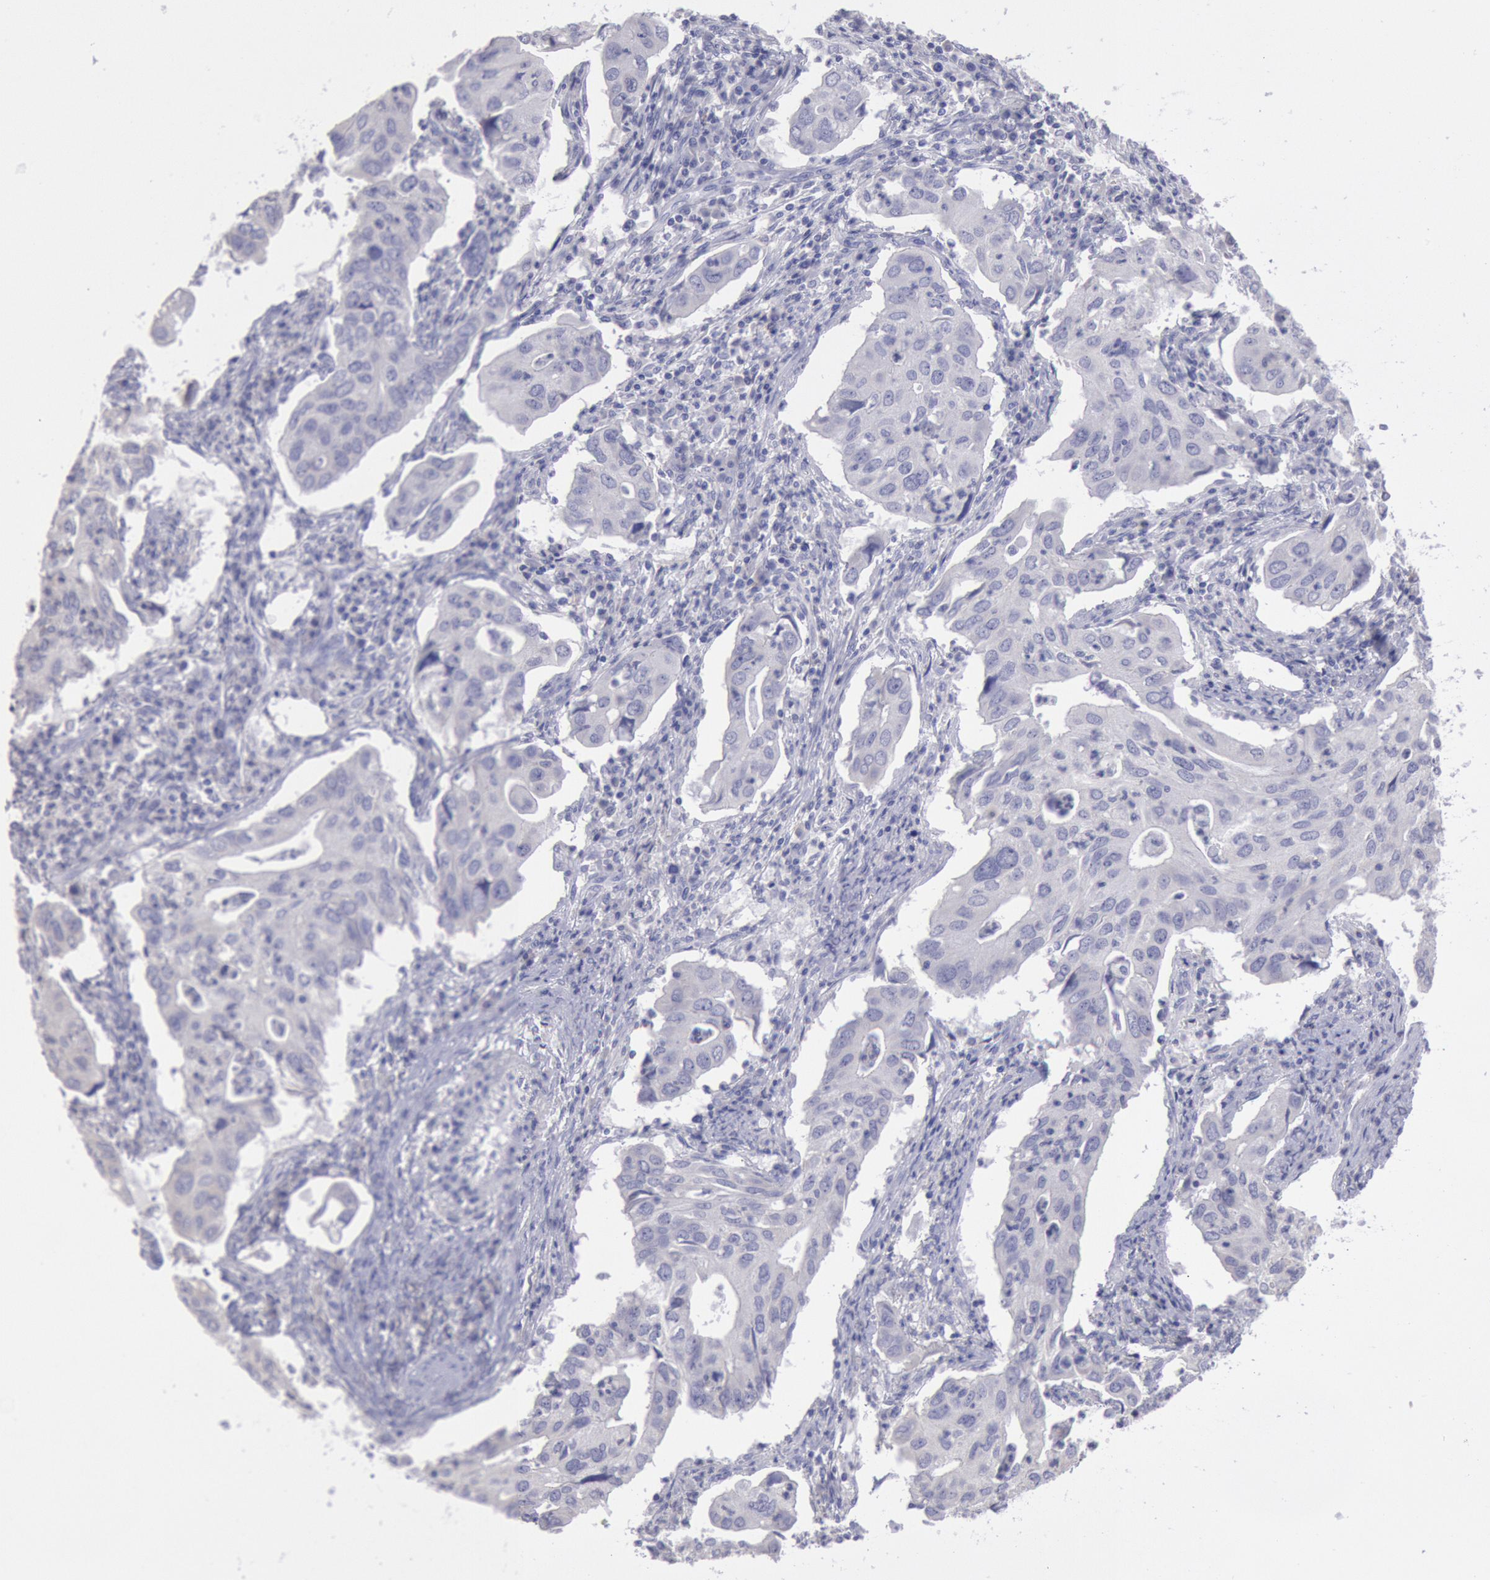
{"staining": {"intensity": "negative", "quantity": "none", "location": "none"}, "tissue": "lung cancer", "cell_type": "Tumor cells", "image_type": "cancer", "snomed": [{"axis": "morphology", "description": "Adenocarcinoma, NOS"}, {"axis": "topography", "description": "Lung"}], "caption": "Image shows no significant protein expression in tumor cells of lung cancer.", "gene": "MYH7", "patient": {"sex": "male", "age": 48}}